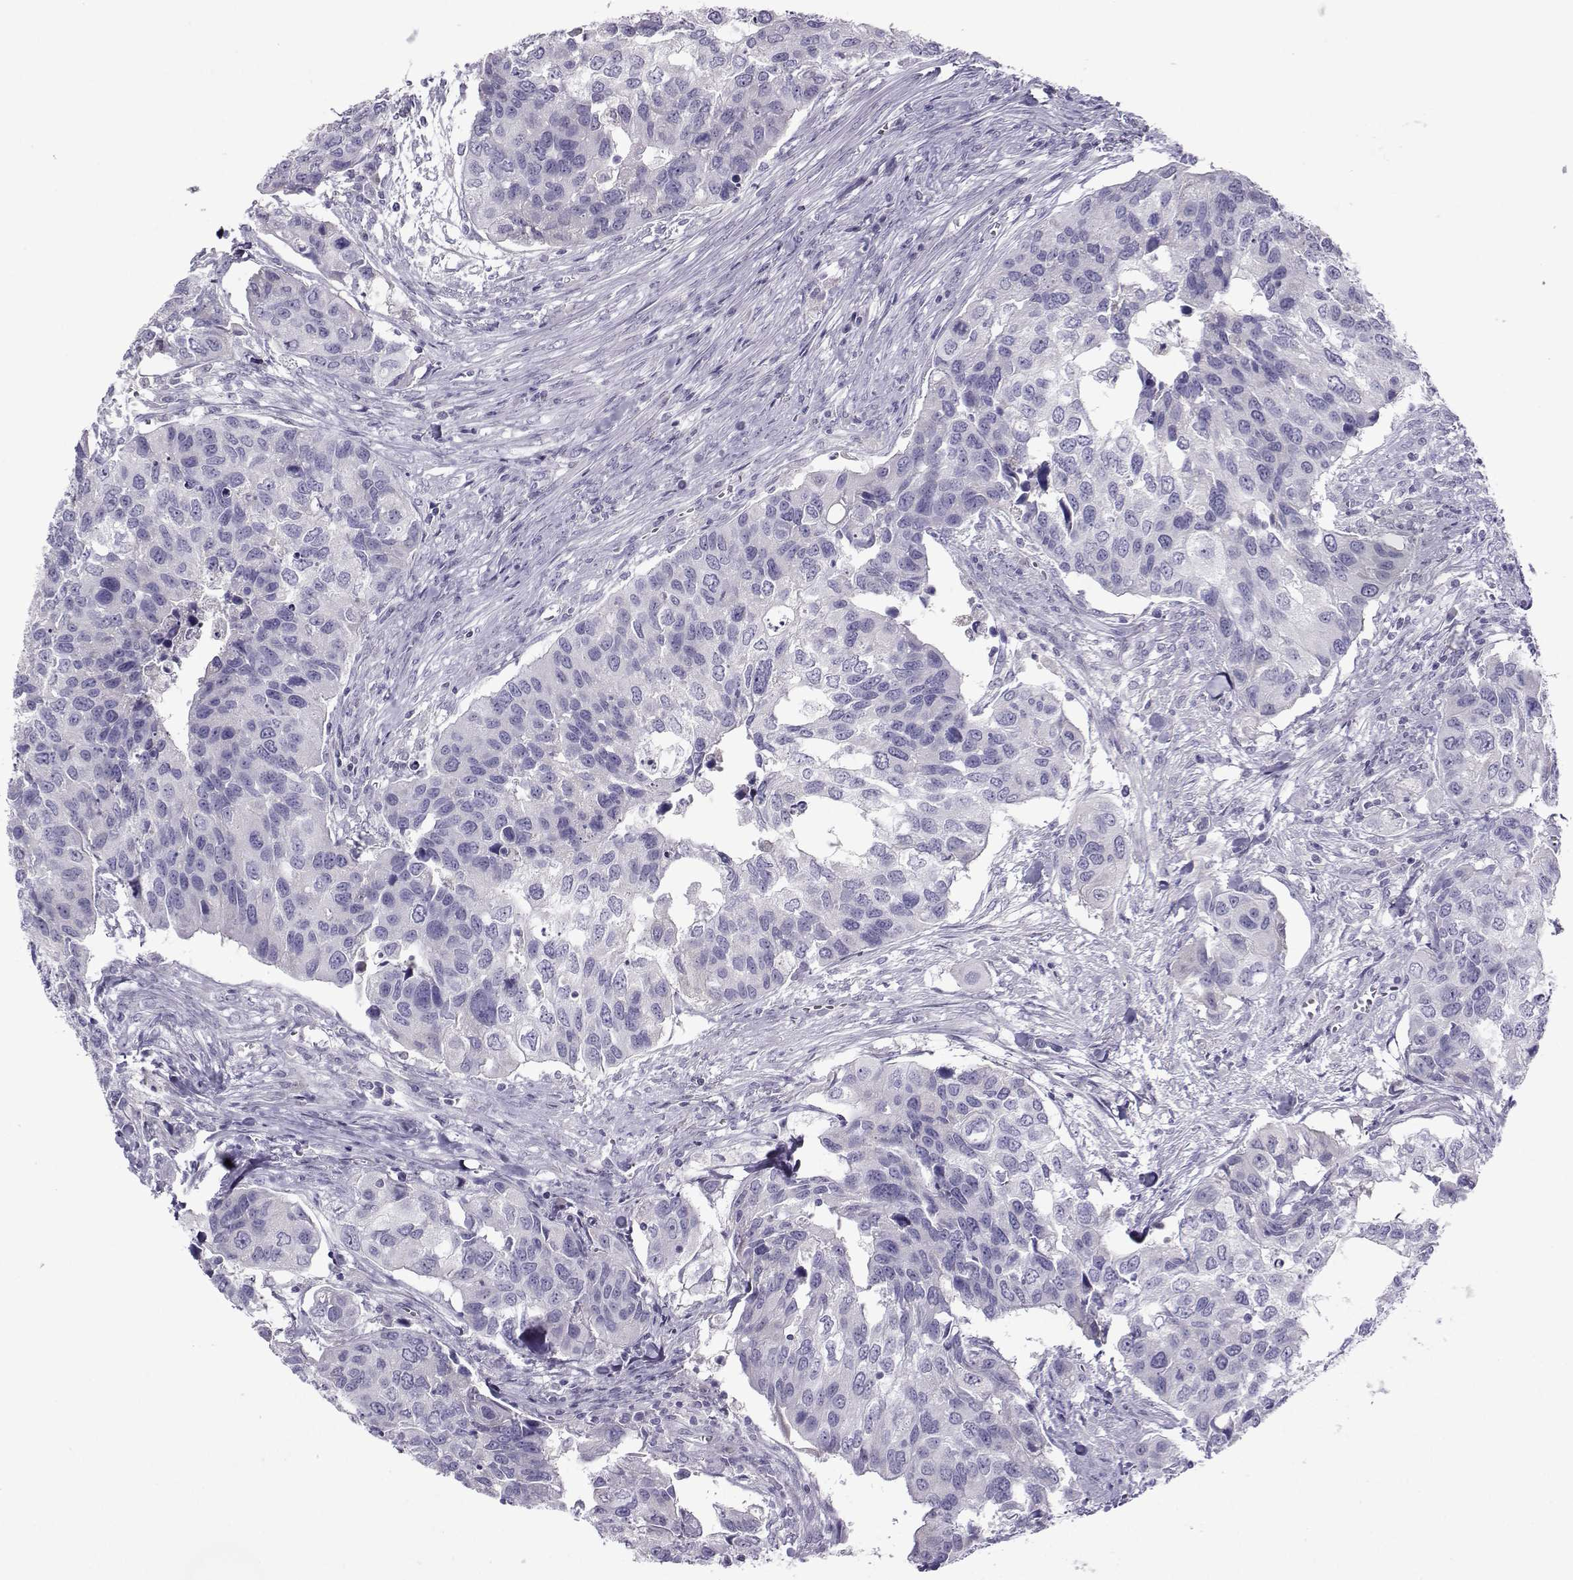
{"staining": {"intensity": "negative", "quantity": "none", "location": "none"}, "tissue": "urothelial cancer", "cell_type": "Tumor cells", "image_type": "cancer", "snomed": [{"axis": "morphology", "description": "Urothelial carcinoma, High grade"}, {"axis": "topography", "description": "Urinary bladder"}], "caption": "Protein analysis of high-grade urothelial carcinoma exhibits no significant expression in tumor cells.", "gene": "ARMC2", "patient": {"sex": "male", "age": 60}}